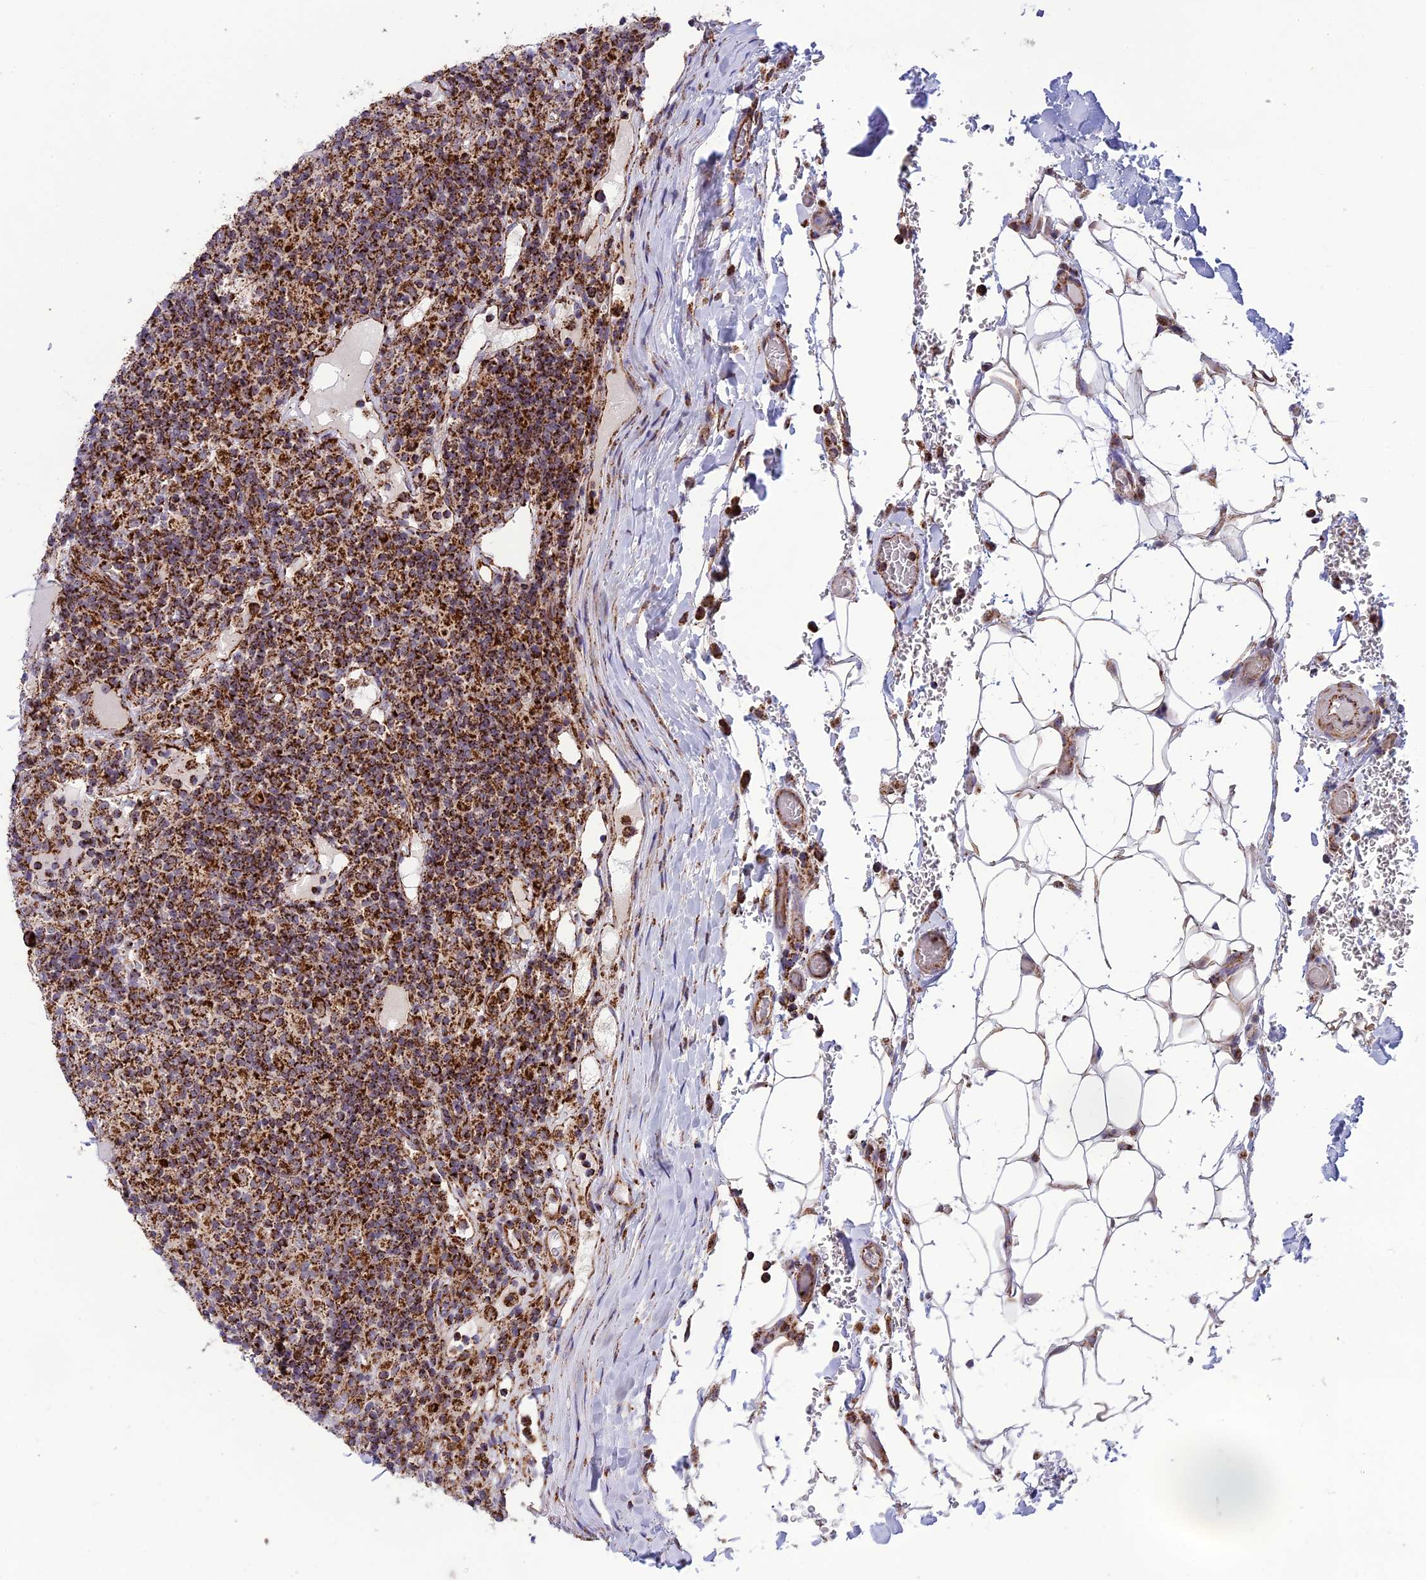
{"staining": {"intensity": "strong", "quantity": ">75%", "location": "cytoplasmic/membranous"}, "tissue": "lymphoma", "cell_type": "Tumor cells", "image_type": "cancer", "snomed": [{"axis": "morphology", "description": "Hodgkin's disease, NOS"}, {"axis": "topography", "description": "Lymph node"}], "caption": "Immunohistochemical staining of Hodgkin's disease exhibits high levels of strong cytoplasmic/membranous staining in approximately >75% of tumor cells.", "gene": "MRPS18B", "patient": {"sex": "male", "age": 70}}